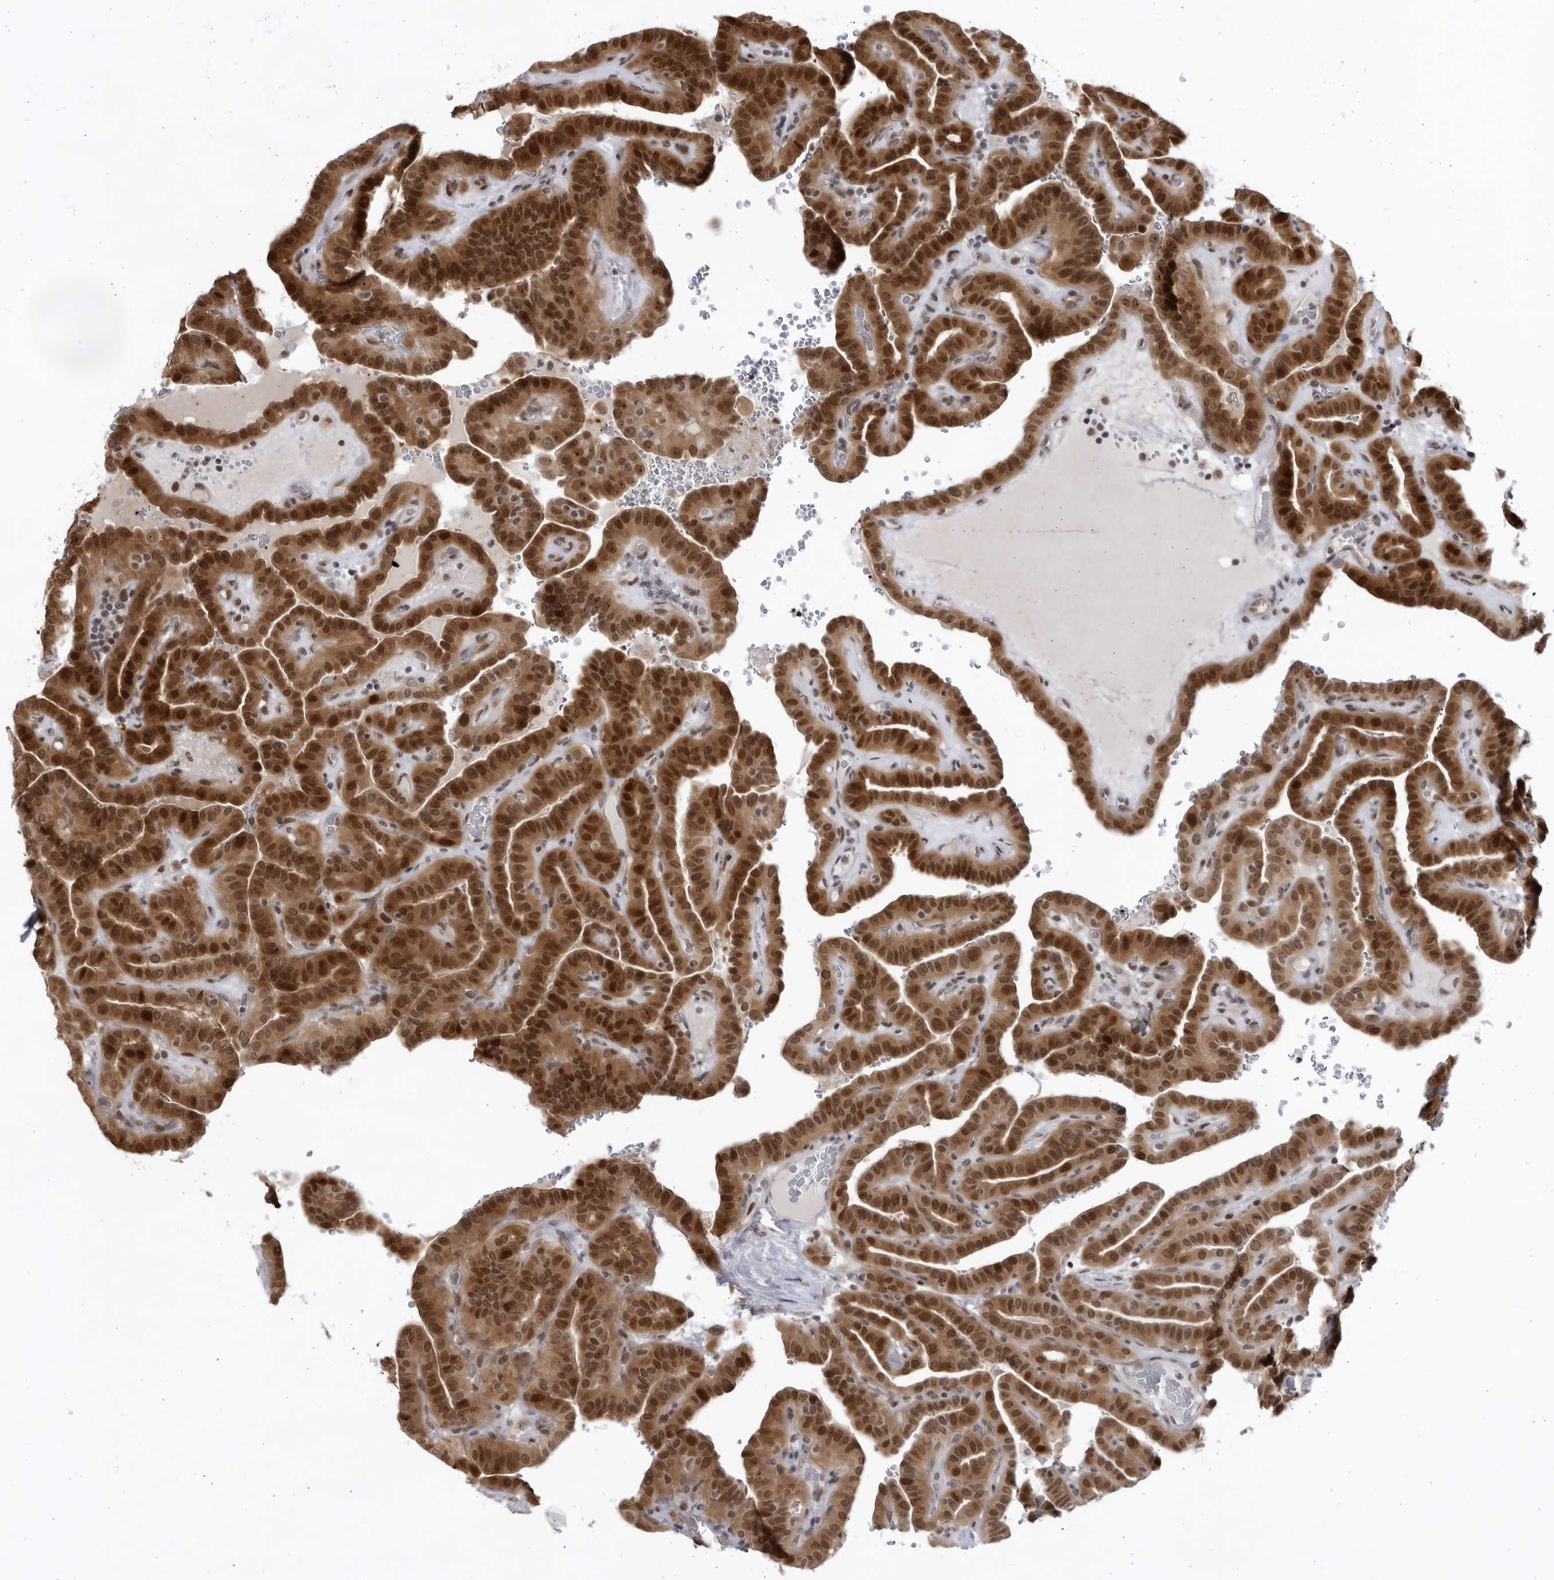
{"staining": {"intensity": "strong", "quantity": ">75%", "location": "cytoplasmic/membranous,nuclear"}, "tissue": "thyroid cancer", "cell_type": "Tumor cells", "image_type": "cancer", "snomed": [{"axis": "morphology", "description": "Papillary adenocarcinoma, NOS"}, {"axis": "topography", "description": "Thyroid gland"}], "caption": "A high amount of strong cytoplasmic/membranous and nuclear staining is present in approximately >75% of tumor cells in thyroid cancer tissue.", "gene": "ITGB3BP", "patient": {"sex": "male", "age": 77}}